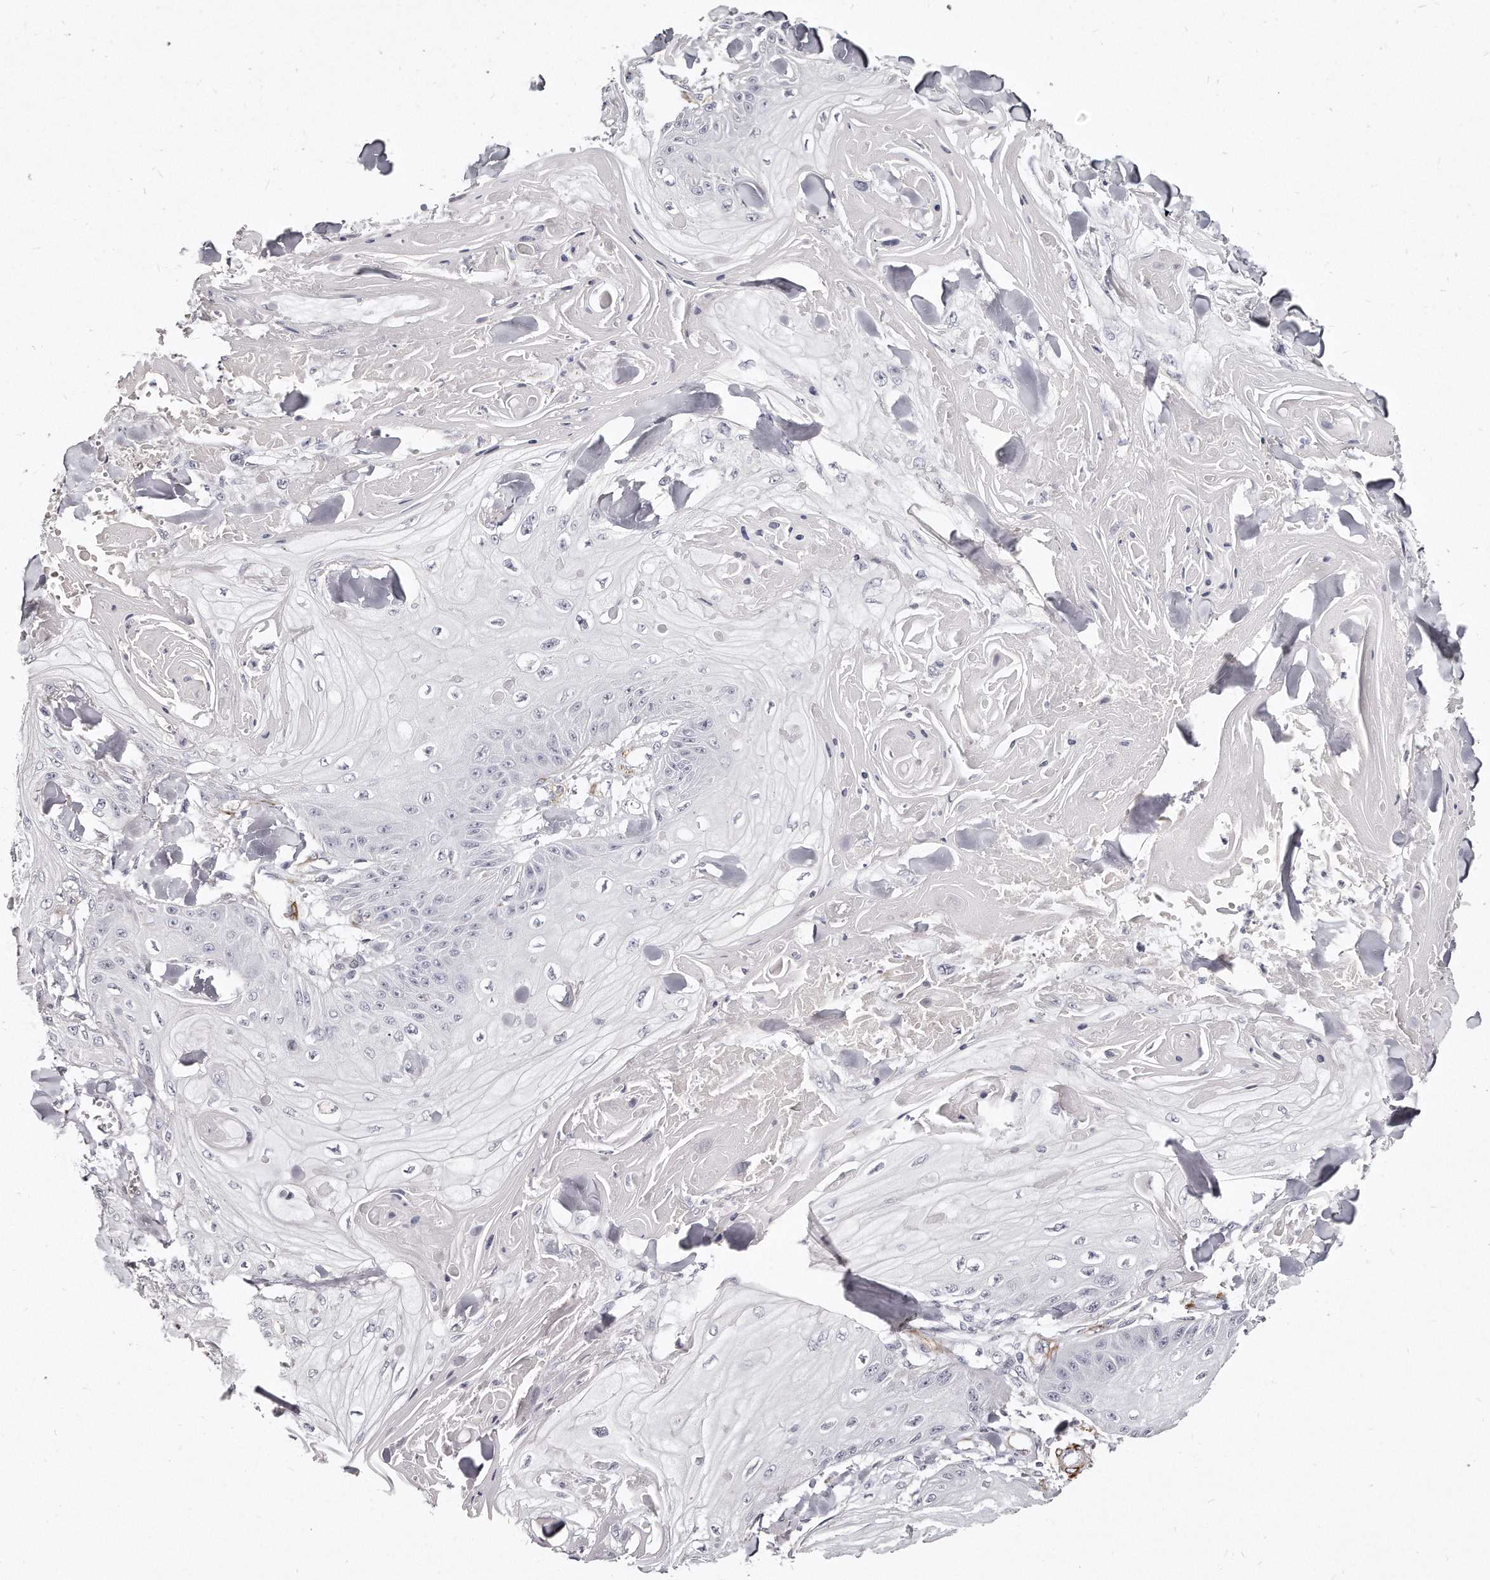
{"staining": {"intensity": "negative", "quantity": "none", "location": "none"}, "tissue": "skin cancer", "cell_type": "Tumor cells", "image_type": "cancer", "snomed": [{"axis": "morphology", "description": "Squamous cell carcinoma, NOS"}, {"axis": "topography", "description": "Skin"}], "caption": "There is no significant expression in tumor cells of skin cancer.", "gene": "LMOD1", "patient": {"sex": "male", "age": 74}}